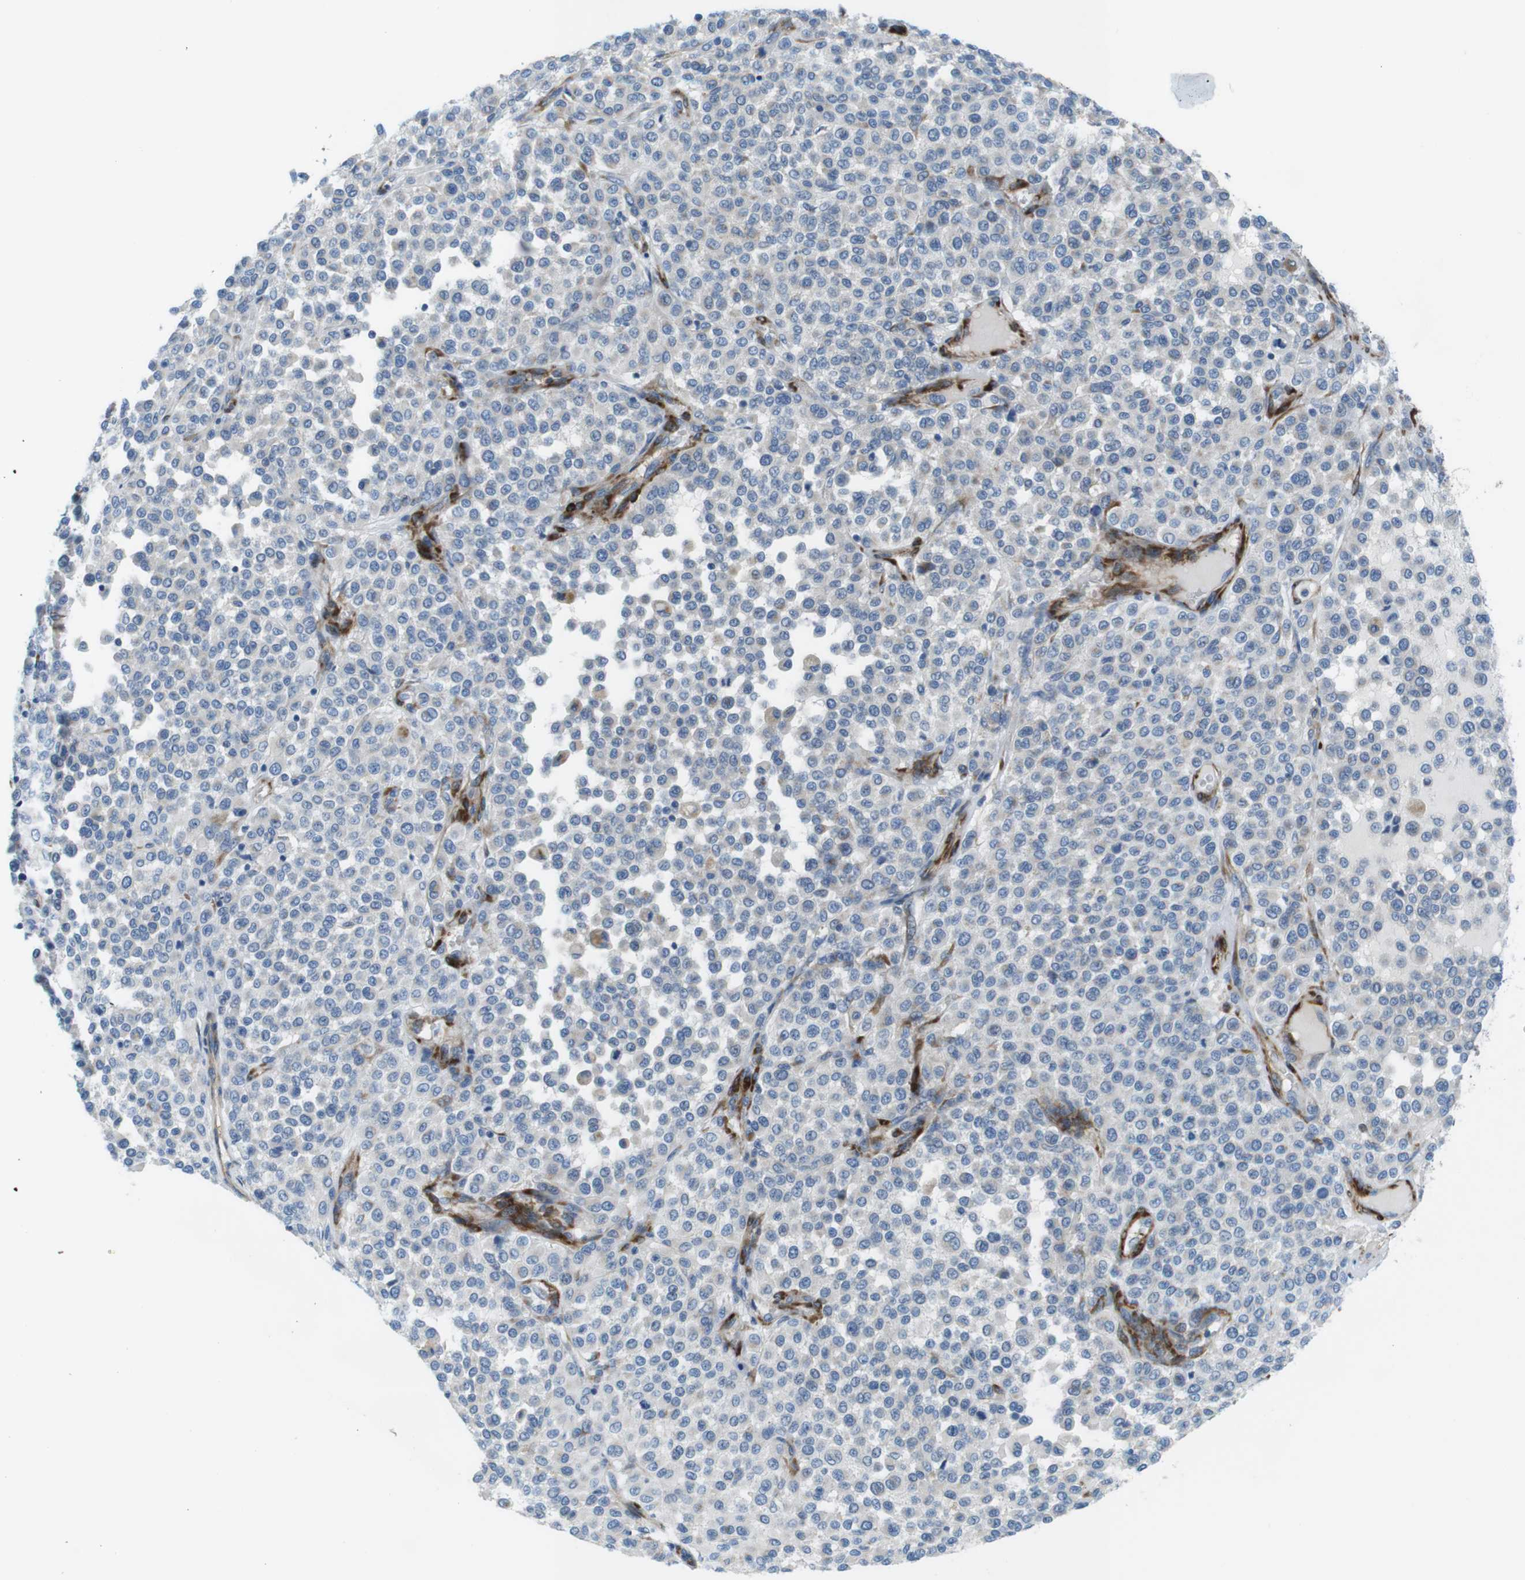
{"staining": {"intensity": "negative", "quantity": "none", "location": "none"}, "tissue": "melanoma", "cell_type": "Tumor cells", "image_type": "cancer", "snomed": [{"axis": "morphology", "description": "Malignant melanoma, Metastatic site"}, {"axis": "topography", "description": "Pancreas"}], "caption": "A high-resolution histopathology image shows IHC staining of malignant melanoma (metastatic site), which demonstrates no significant expression in tumor cells. (Immunohistochemistry (ihc), brightfield microscopy, high magnification).", "gene": "EMP2", "patient": {"sex": "female", "age": 30}}